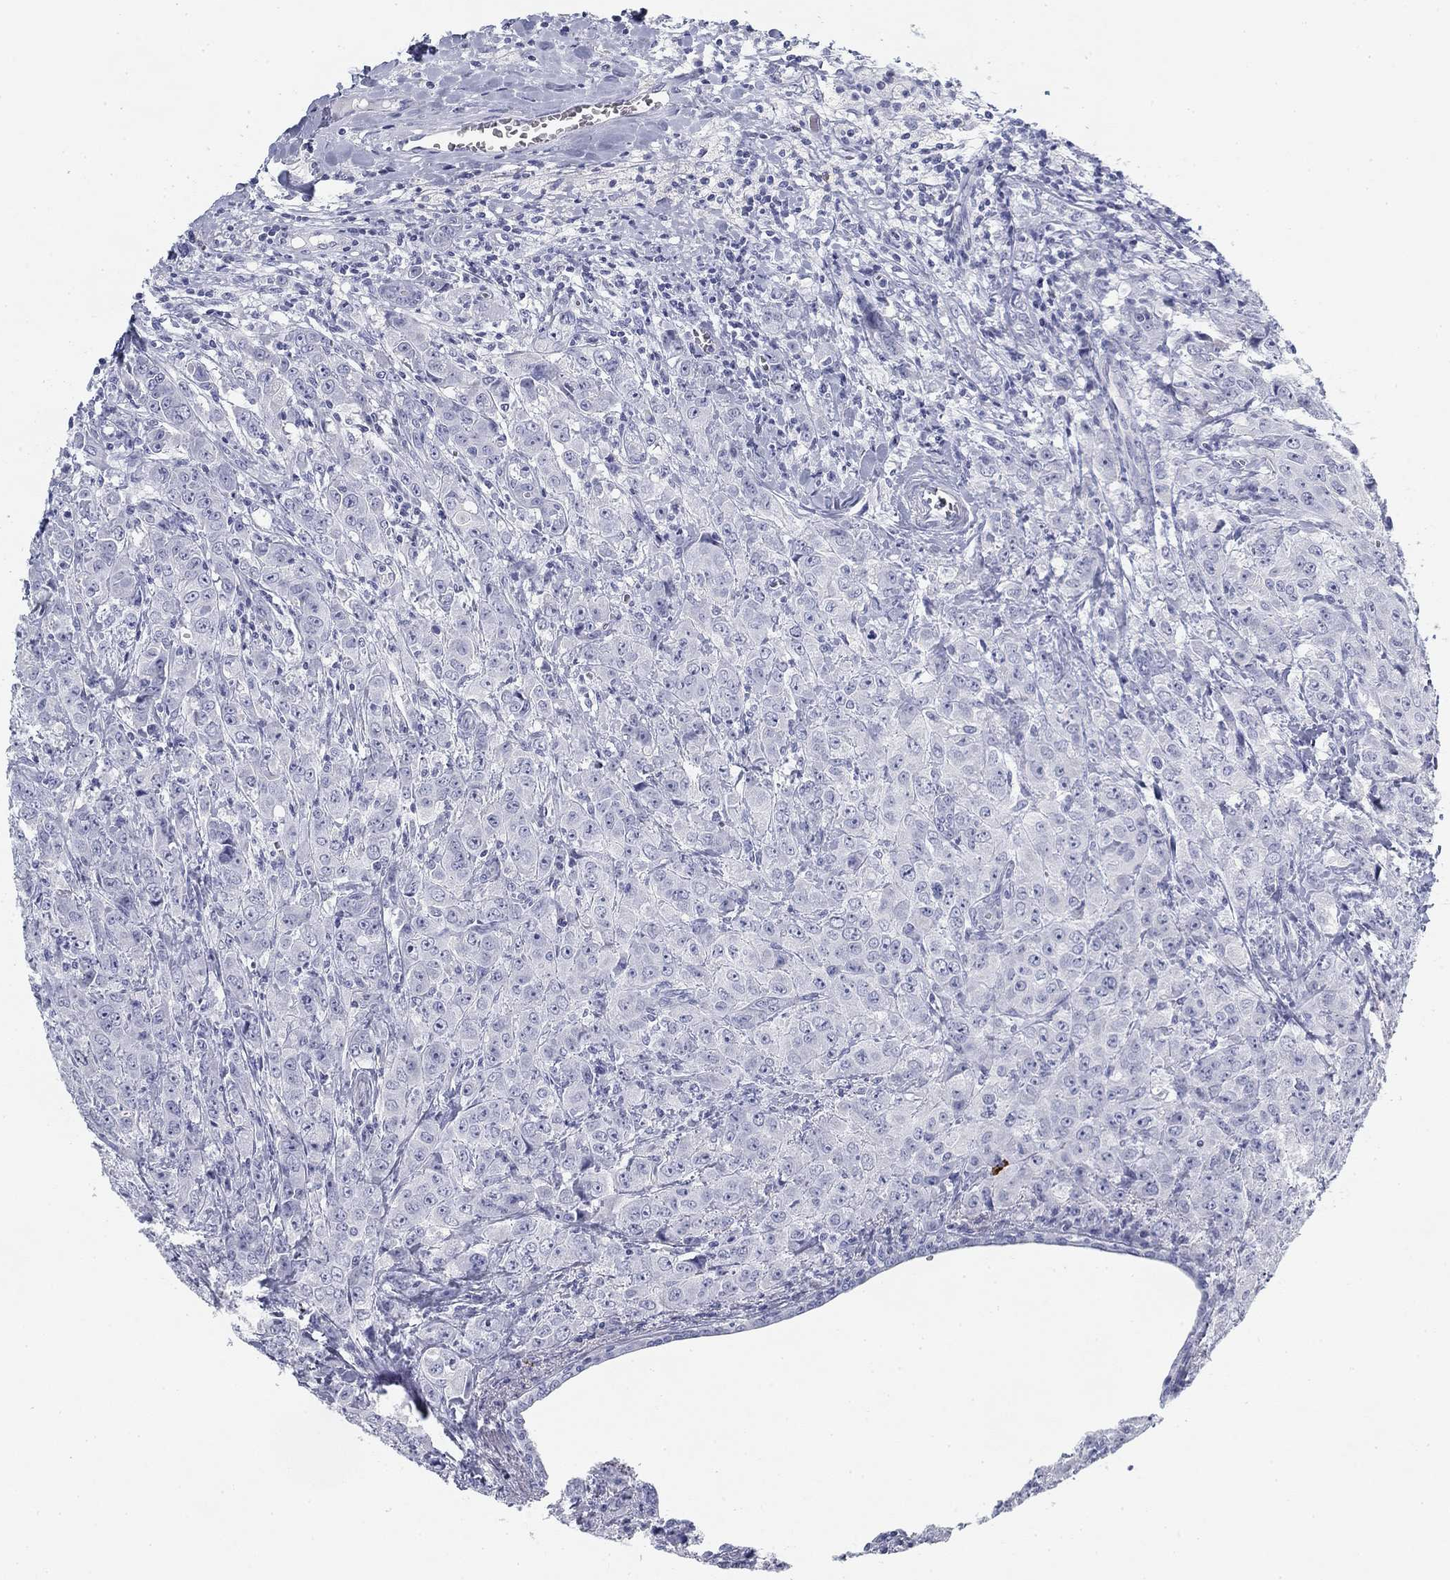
{"staining": {"intensity": "negative", "quantity": "none", "location": "none"}, "tissue": "breast cancer", "cell_type": "Tumor cells", "image_type": "cancer", "snomed": [{"axis": "morphology", "description": "Duct carcinoma"}, {"axis": "topography", "description": "Breast"}], "caption": "IHC photomicrograph of neoplastic tissue: breast cancer (intraductal carcinoma) stained with DAB displays no significant protein staining in tumor cells.", "gene": "CD79B", "patient": {"sex": "female", "age": 43}}